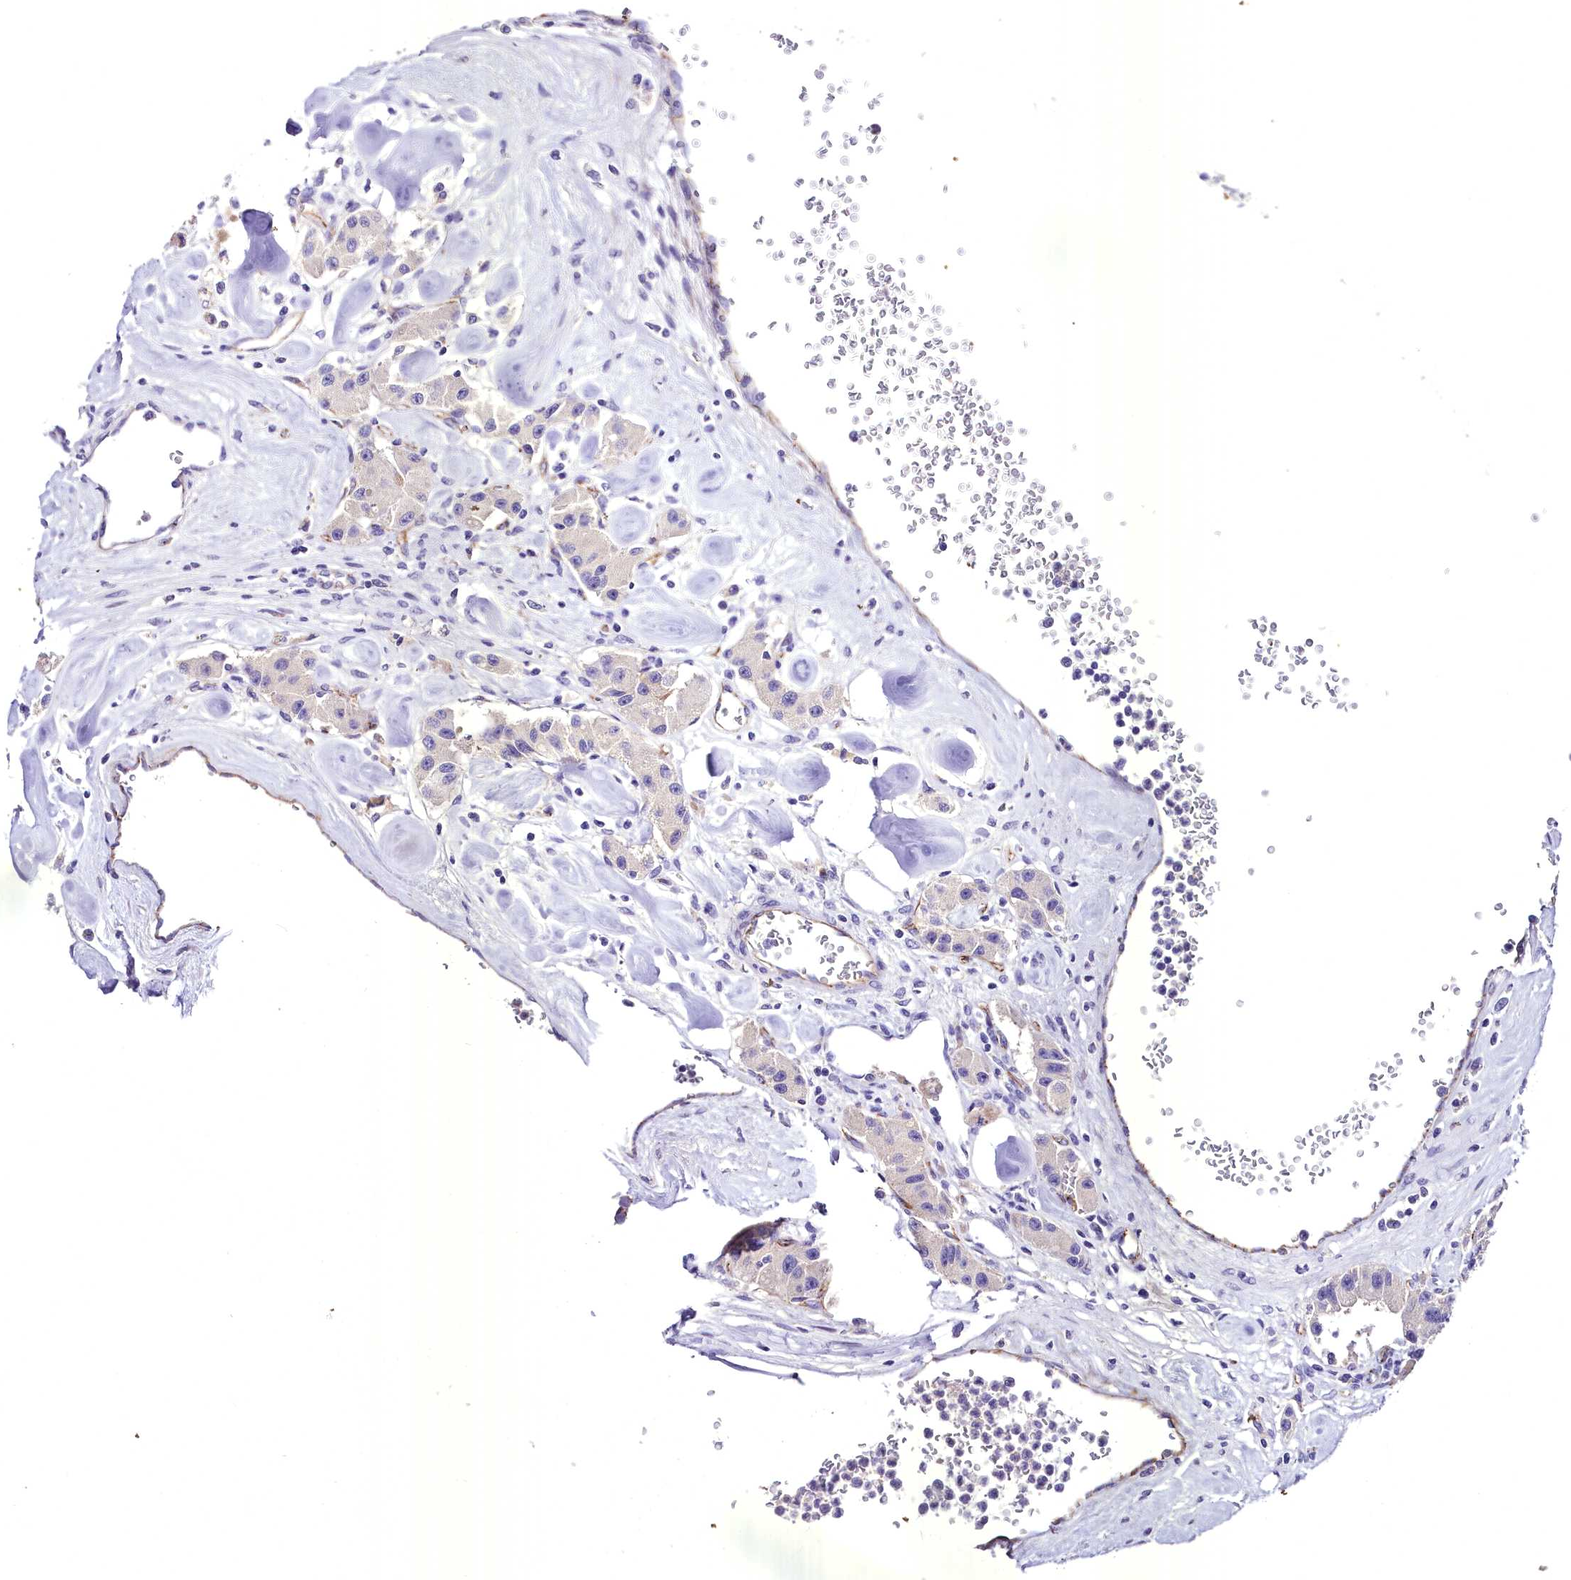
{"staining": {"intensity": "negative", "quantity": "none", "location": "none"}, "tissue": "carcinoid", "cell_type": "Tumor cells", "image_type": "cancer", "snomed": [{"axis": "morphology", "description": "Carcinoid, malignant, NOS"}, {"axis": "topography", "description": "Pancreas"}], "caption": "Immunohistochemical staining of human malignant carcinoid demonstrates no significant expression in tumor cells.", "gene": "MS4A18", "patient": {"sex": "male", "age": 41}}